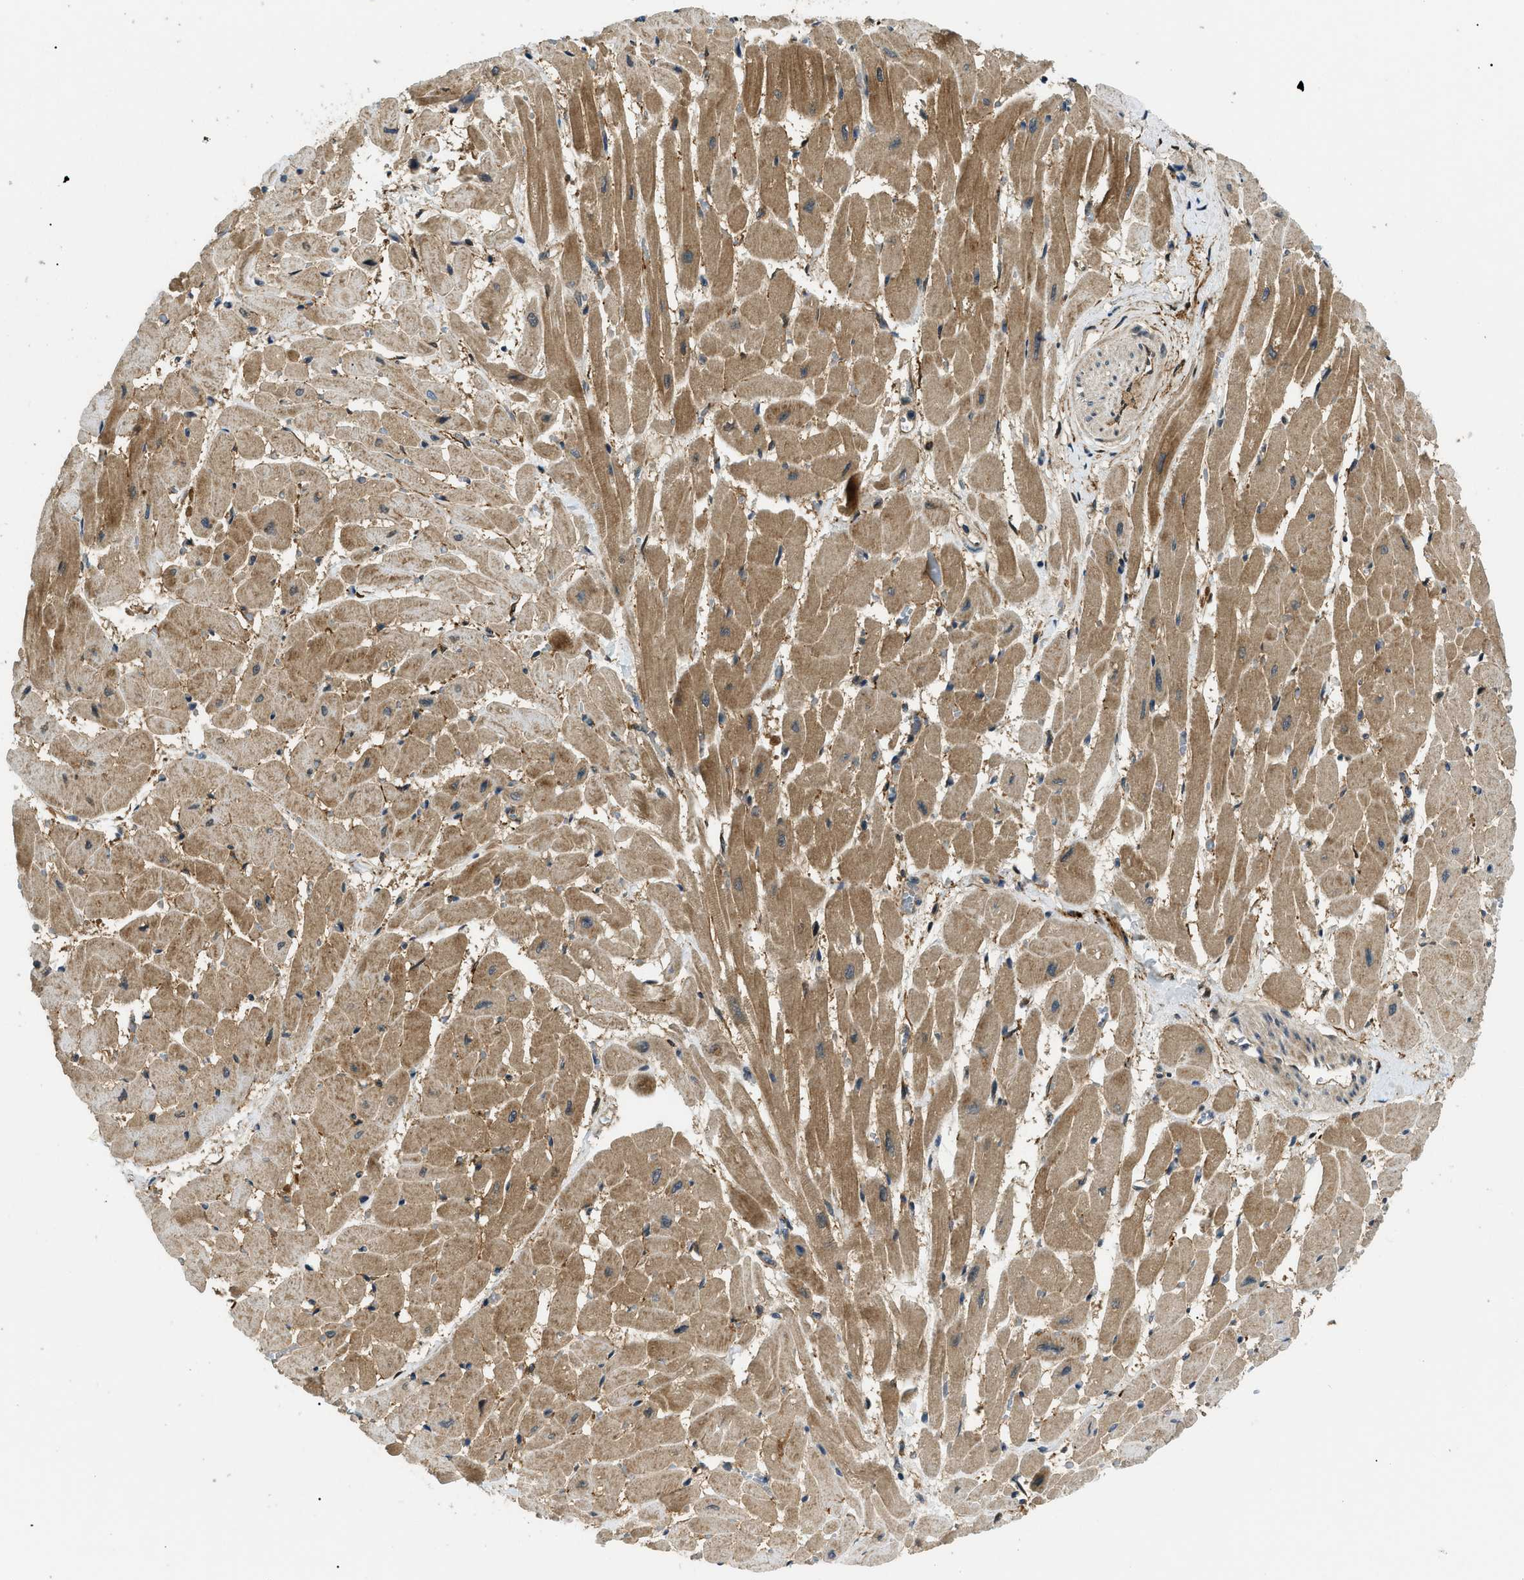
{"staining": {"intensity": "moderate", "quantity": ">75%", "location": "cytoplasmic/membranous"}, "tissue": "heart muscle", "cell_type": "Cardiomyocytes", "image_type": "normal", "snomed": [{"axis": "morphology", "description": "Normal tissue, NOS"}, {"axis": "topography", "description": "Heart"}], "caption": "High-power microscopy captured an IHC photomicrograph of benign heart muscle, revealing moderate cytoplasmic/membranous expression in approximately >75% of cardiomyocytes. Immunohistochemistry stains the protein in brown and the nuclei are stained blue.", "gene": "ATP6AP1", "patient": {"sex": "male", "age": 45}}